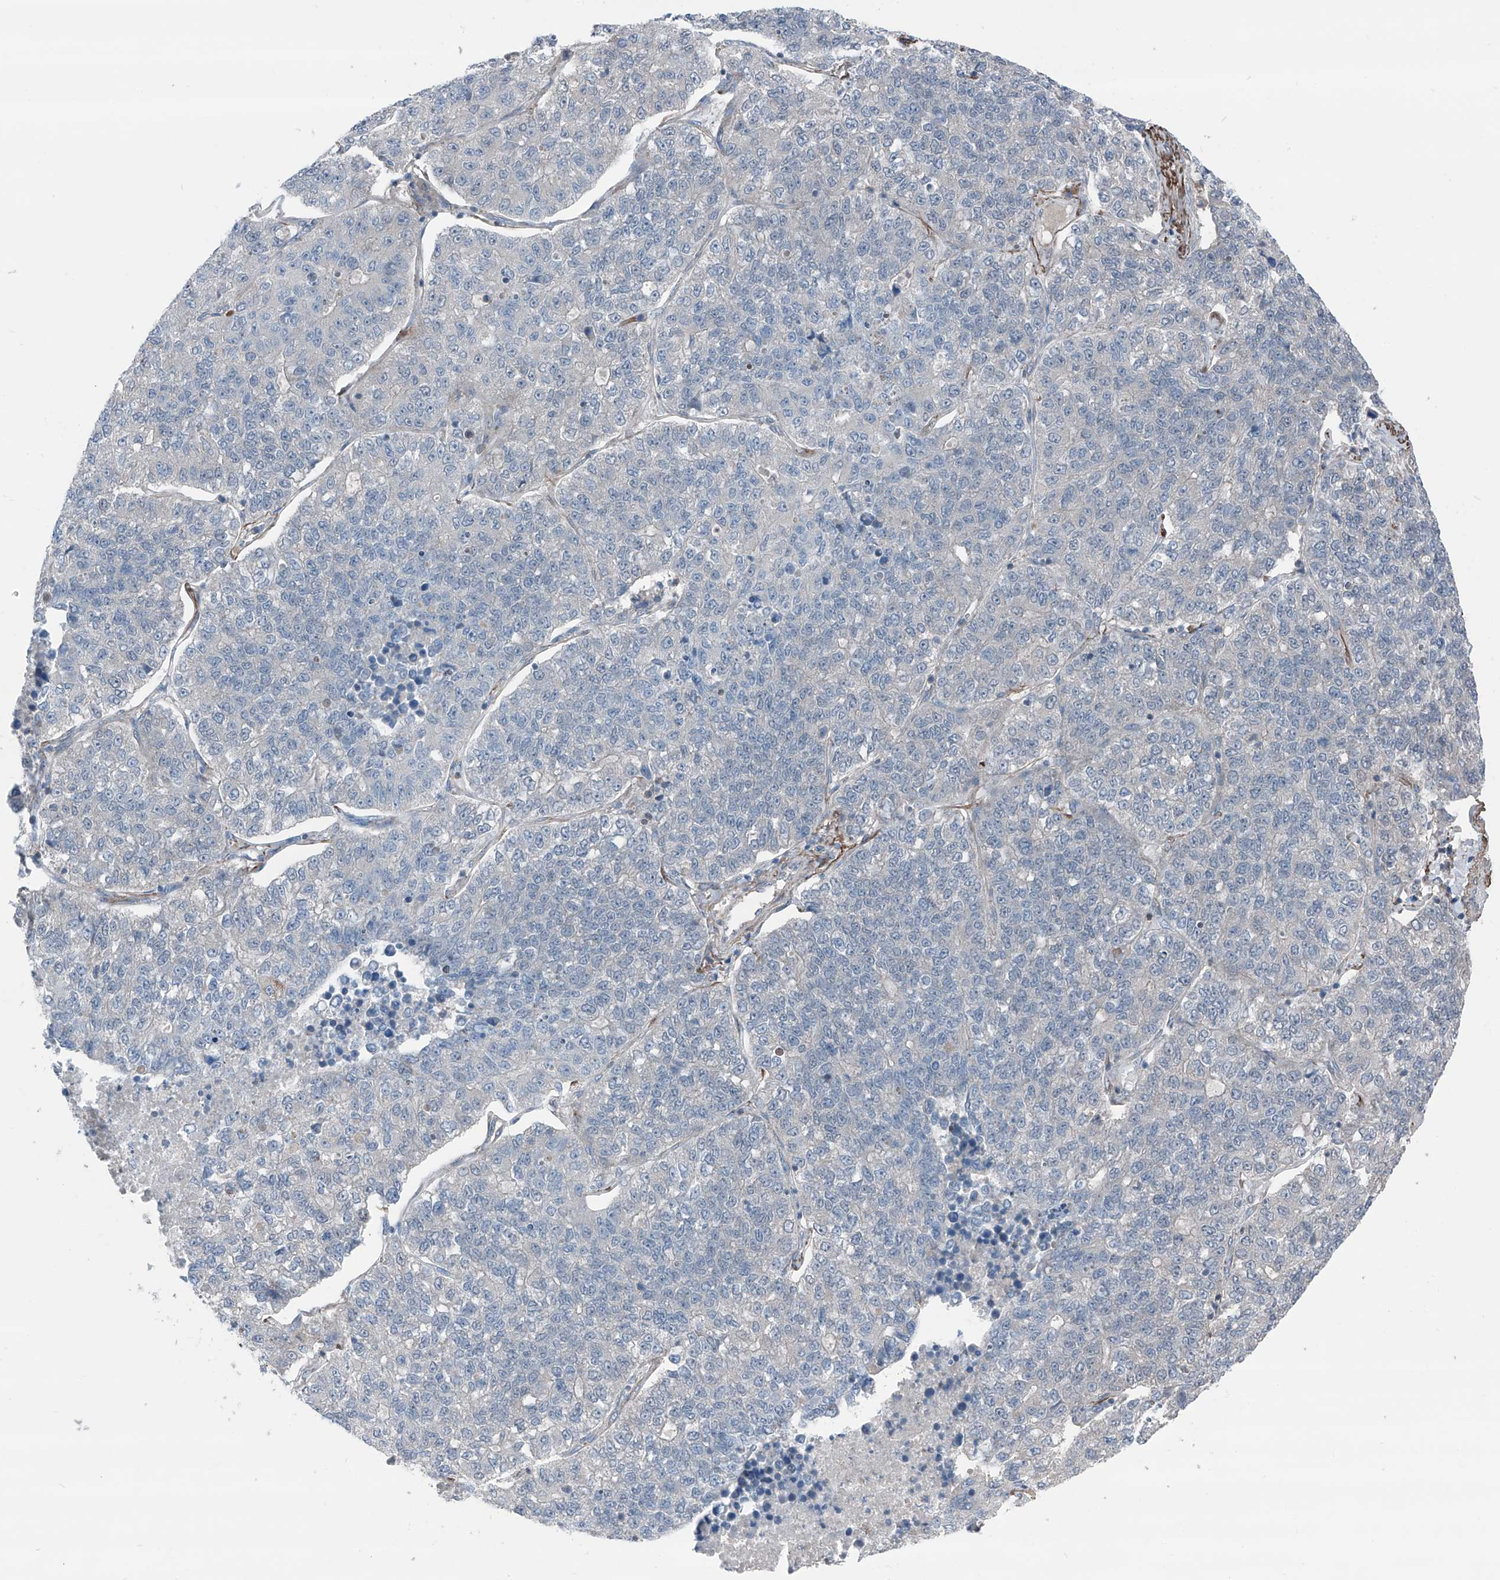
{"staining": {"intensity": "negative", "quantity": "none", "location": "none"}, "tissue": "lung cancer", "cell_type": "Tumor cells", "image_type": "cancer", "snomed": [{"axis": "morphology", "description": "Adenocarcinoma, NOS"}, {"axis": "topography", "description": "Lung"}], "caption": "This is an immunohistochemistry (IHC) photomicrograph of lung adenocarcinoma. There is no staining in tumor cells.", "gene": "HSPB11", "patient": {"sex": "male", "age": 49}}